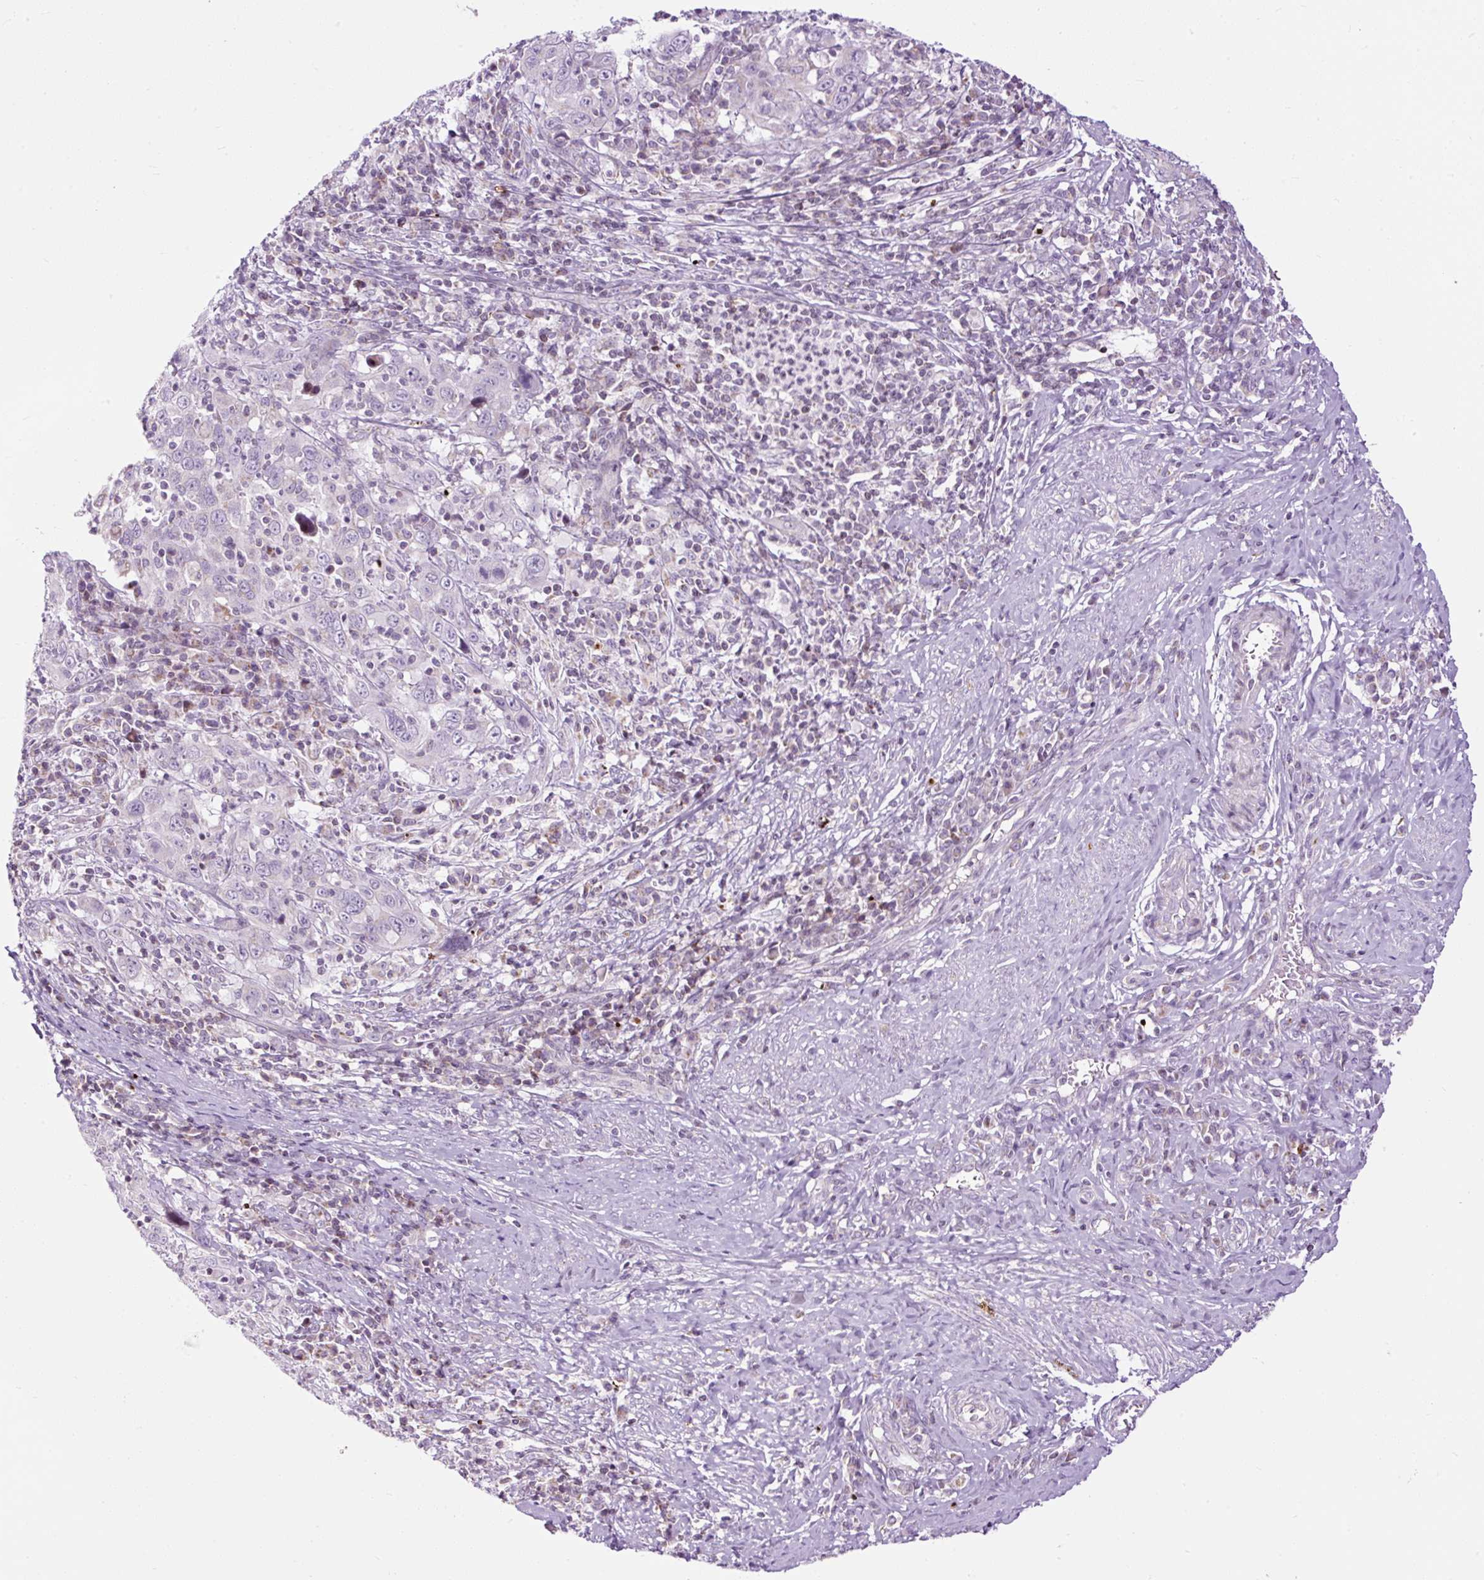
{"staining": {"intensity": "negative", "quantity": "none", "location": "none"}, "tissue": "cervical cancer", "cell_type": "Tumor cells", "image_type": "cancer", "snomed": [{"axis": "morphology", "description": "Squamous cell carcinoma, NOS"}, {"axis": "topography", "description": "Cervix"}], "caption": "Immunohistochemistry (IHC) of cervical cancer (squamous cell carcinoma) displays no positivity in tumor cells.", "gene": "FMC1", "patient": {"sex": "female", "age": 46}}